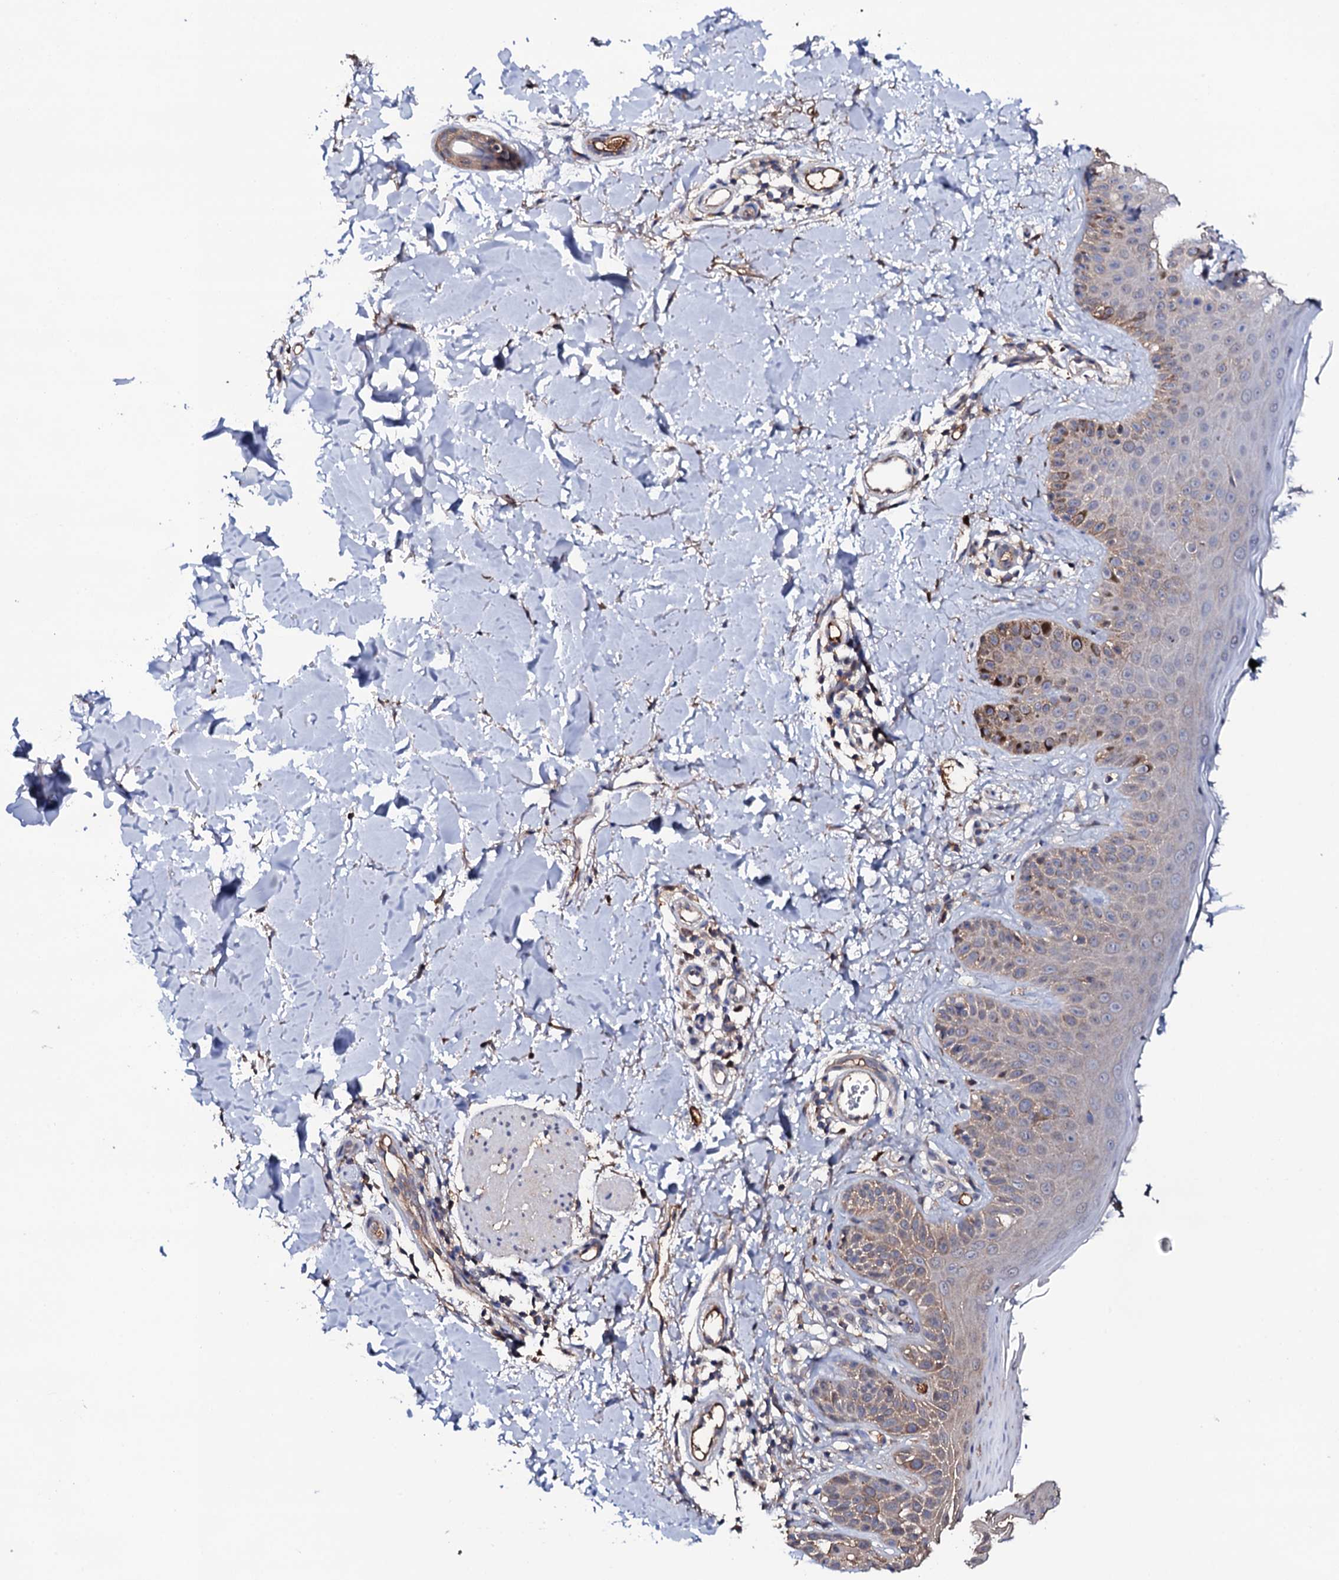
{"staining": {"intensity": "weak", "quantity": "25%-75%", "location": "cytoplasmic/membranous"}, "tissue": "skin", "cell_type": "Fibroblasts", "image_type": "normal", "snomed": [{"axis": "morphology", "description": "Normal tissue, NOS"}, {"axis": "topography", "description": "Skin"}], "caption": "High-magnification brightfield microscopy of normal skin stained with DAB (3,3'-diaminobenzidine) (brown) and counterstained with hematoxylin (blue). fibroblasts exhibit weak cytoplasmic/membranous expression is present in approximately25%-75% of cells.", "gene": "TCAF2C", "patient": {"sex": "male", "age": 52}}